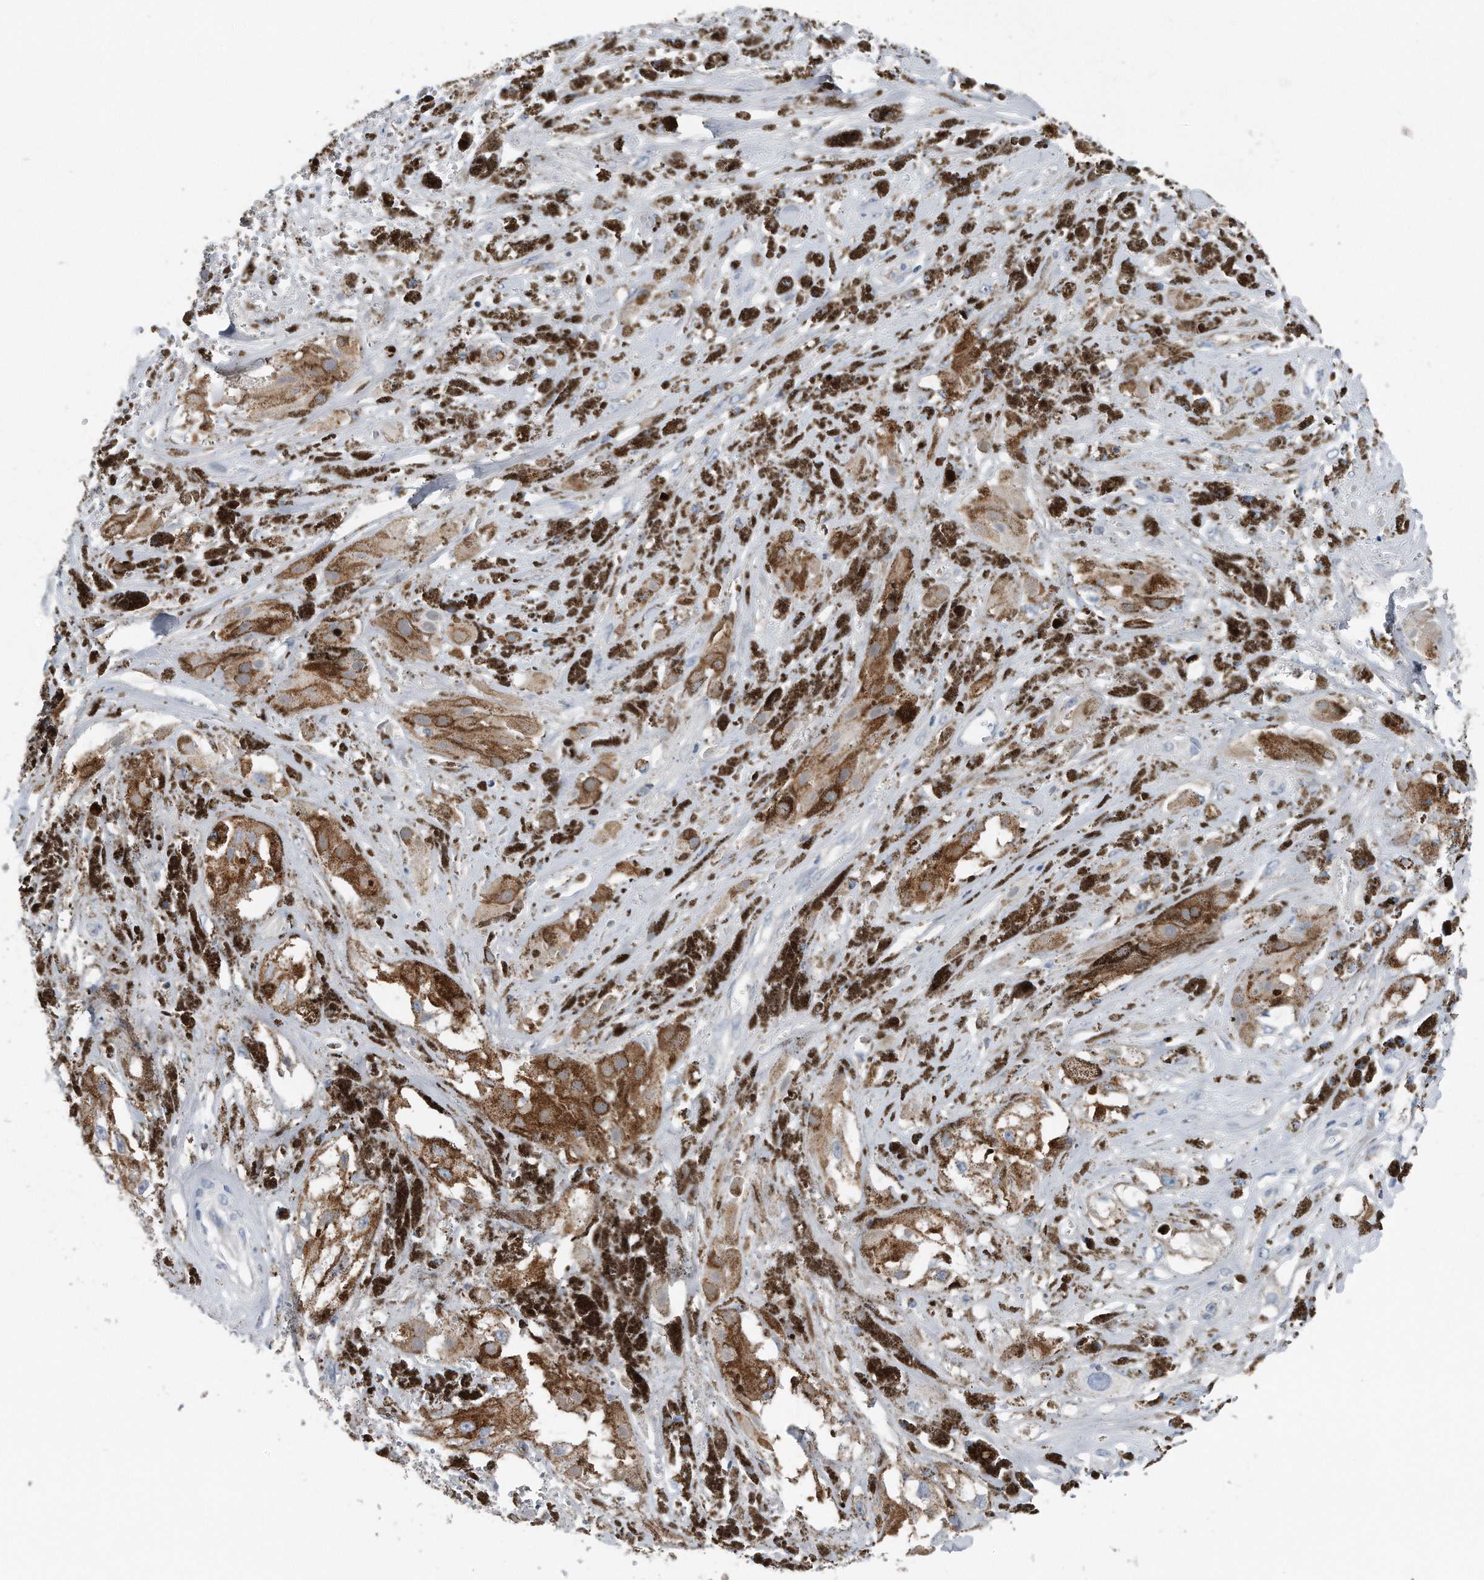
{"staining": {"intensity": "negative", "quantity": "none", "location": "none"}, "tissue": "melanoma", "cell_type": "Tumor cells", "image_type": "cancer", "snomed": [{"axis": "morphology", "description": "Malignant melanoma, NOS"}, {"axis": "topography", "description": "Skin"}], "caption": "Human malignant melanoma stained for a protein using immunohistochemistry (IHC) shows no positivity in tumor cells.", "gene": "YRDC", "patient": {"sex": "male", "age": 88}}